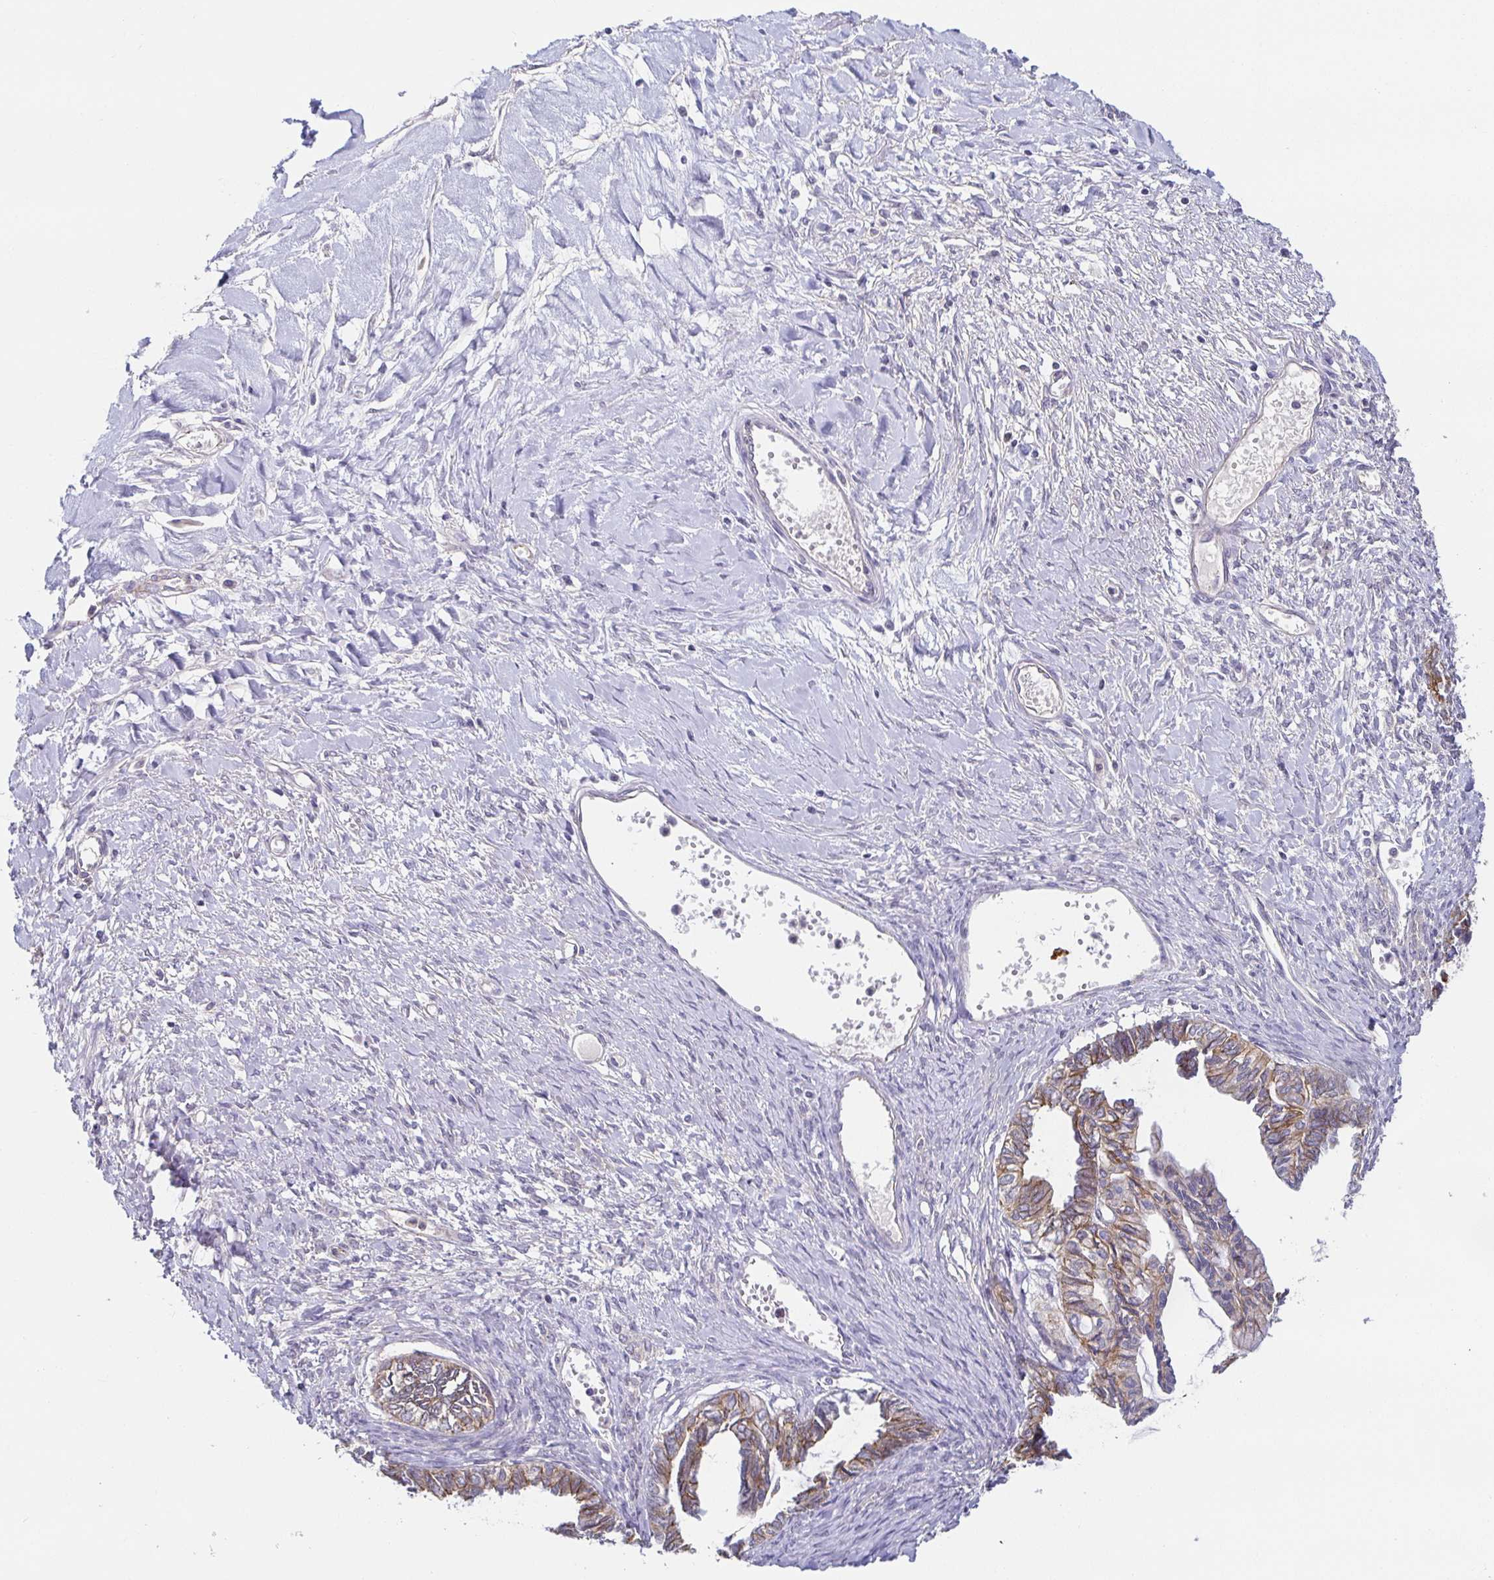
{"staining": {"intensity": "weak", "quantity": "25%-75%", "location": "cytoplasmic/membranous"}, "tissue": "ovarian cancer", "cell_type": "Tumor cells", "image_type": "cancer", "snomed": [{"axis": "morphology", "description": "Cystadenocarcinoma, mucinous, NOS"}, {"axis": "topography", "description": "Ovary"}], "caption": "Tumor cells show low levels of weak cytoplasmic/membranous expression in about 25%-75% of cells in human ovarian cancer (mucinous cystadenocarcinoma).", "gene": "PIWIL3", "patient": {"sex": "female", "age": 61}}